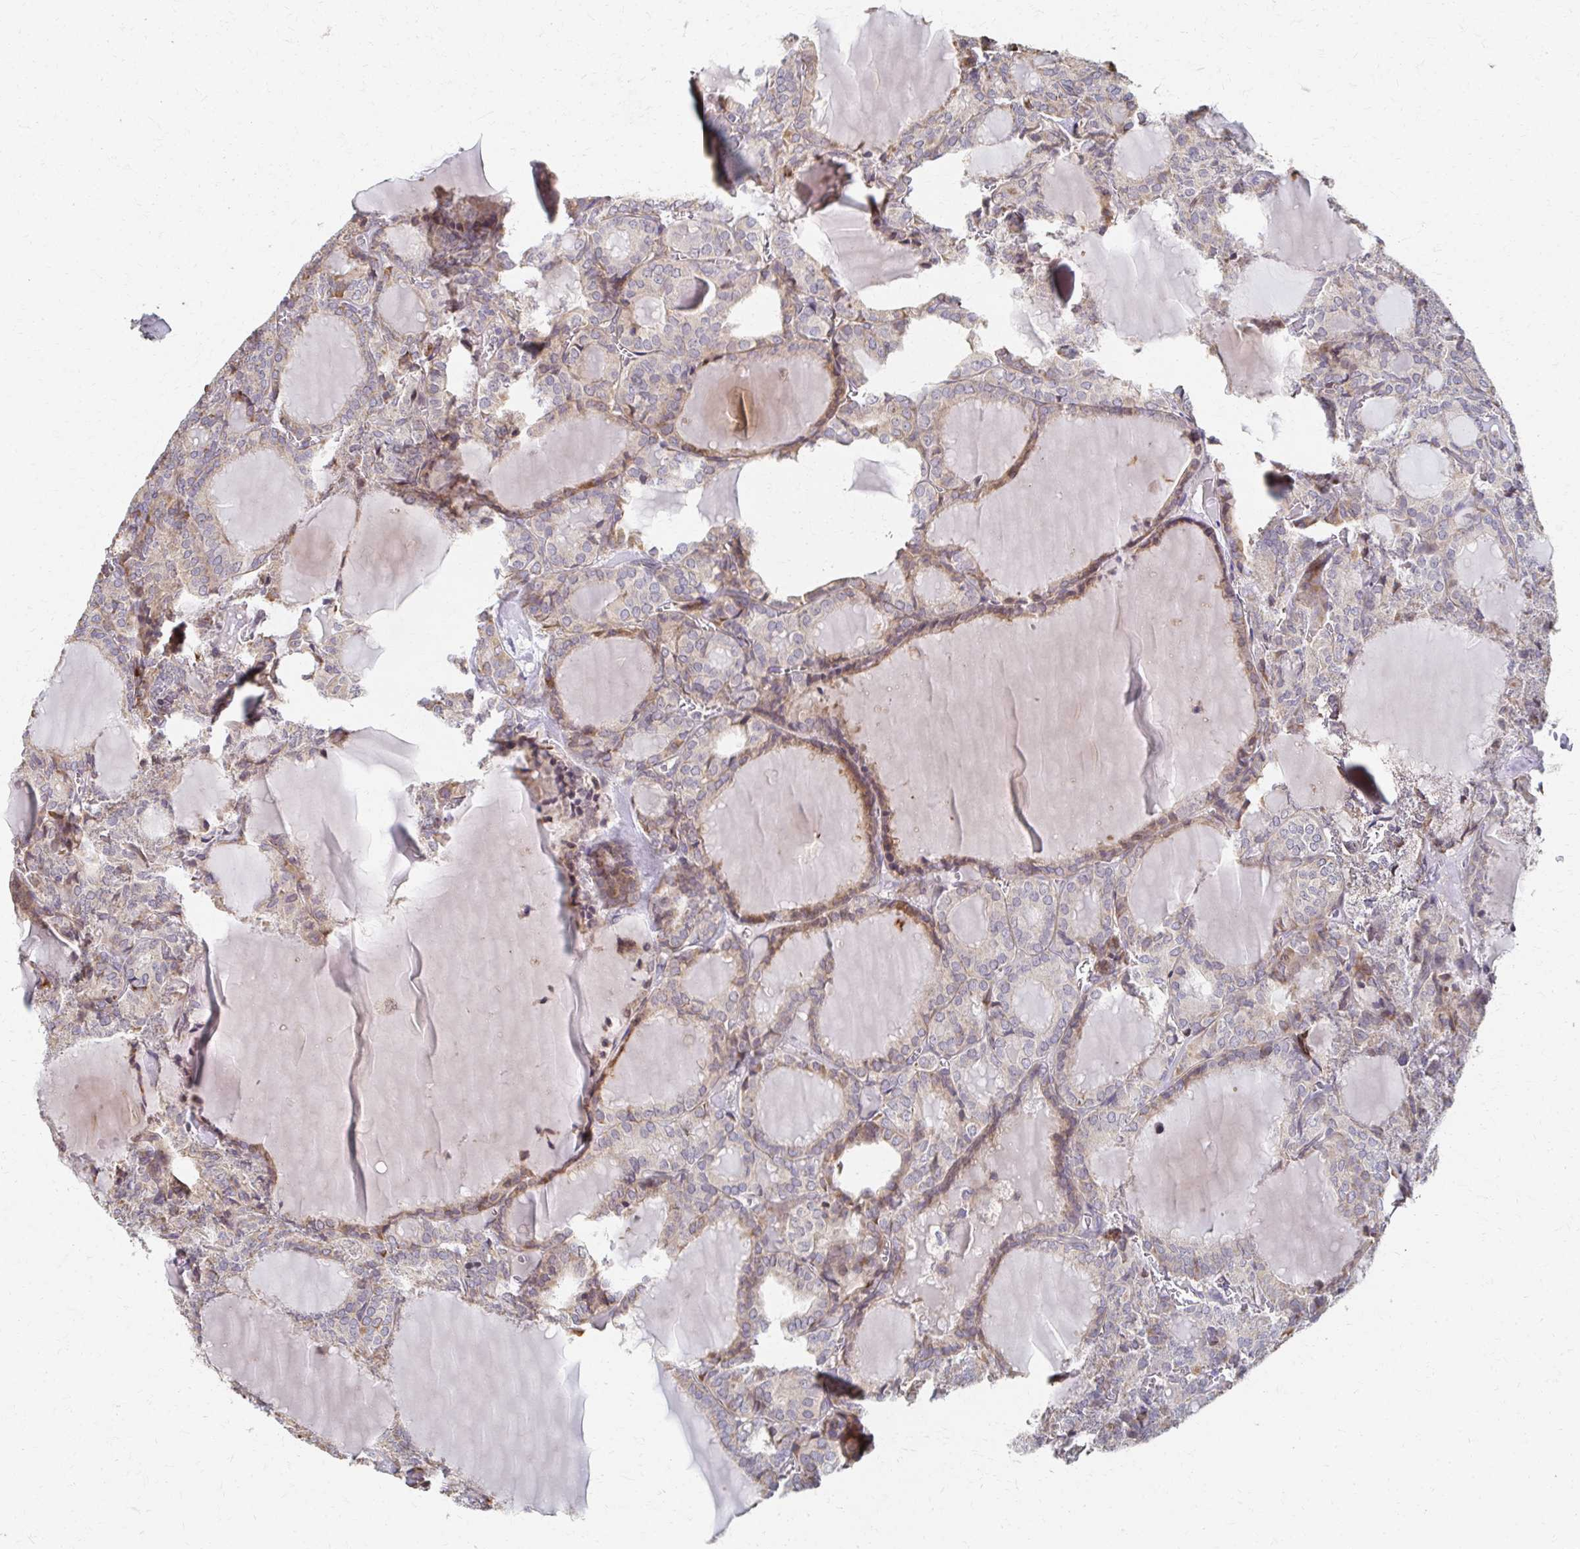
{"staining": {"intensity": "weak", "quantity": "<25%", "location": "cytoplasmic/membranous"}, "tissue": "thyroid cancer", "cell_type": "Tumor cells", "image_type": "cancer", "snomed": [{"axis": "morphology", "description": "Follicular adenoma carcinoma, NOS"}, {"axis": "topography", "description": "Thyroid gland"}], "caption": "Photomicrograph shows no protein staining in tumor cells of thyroid cancer tissue. (DAB (3,3'-diaminobenzidine) immunohistochemistry (IHC) with hematoxylin counter stain).", "gene": "EOLA2", "patient": {"sex": "male", "age": 74}}